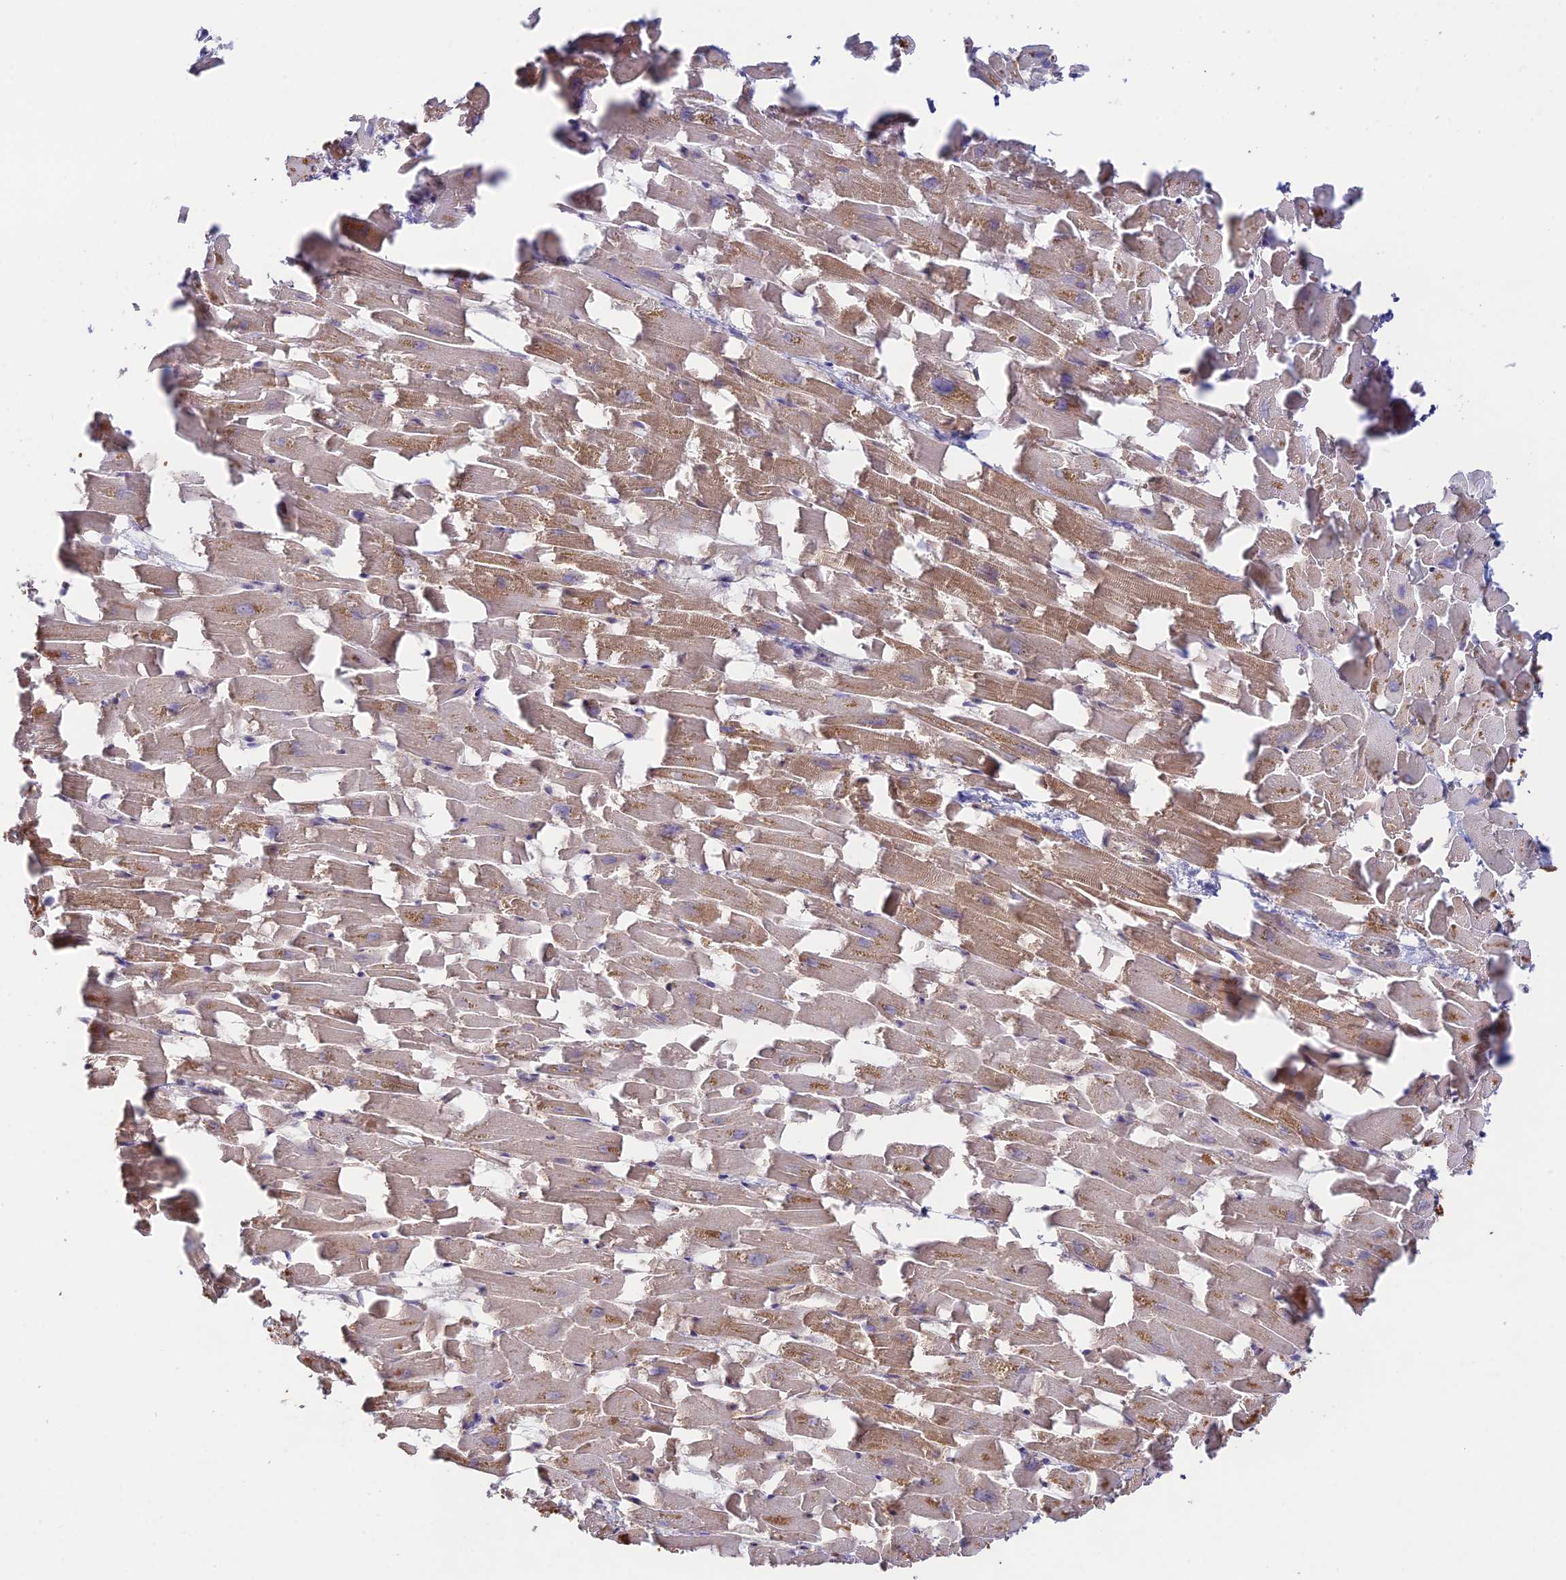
{"staining": {"intensity": "moderate", "quantity": ">75%", "location": "cytoplasmic/membranous"}, "tissue": "heart muscle", "cell_type": "Cardiomyocytes", "image_type": "normal", "snomed": [{"axis": "morphology", "description": "Normal tissue, NOS"}, {"axis": "topography", "description": "Heart"}], "caption": "An image of human heart muscle stained for a protein exhibits moderate cytoplasmic/membranous brown staining in cardiomyocytes.", "gene": "CLCF1", "patient": {"sex": "female", "age": 64}}